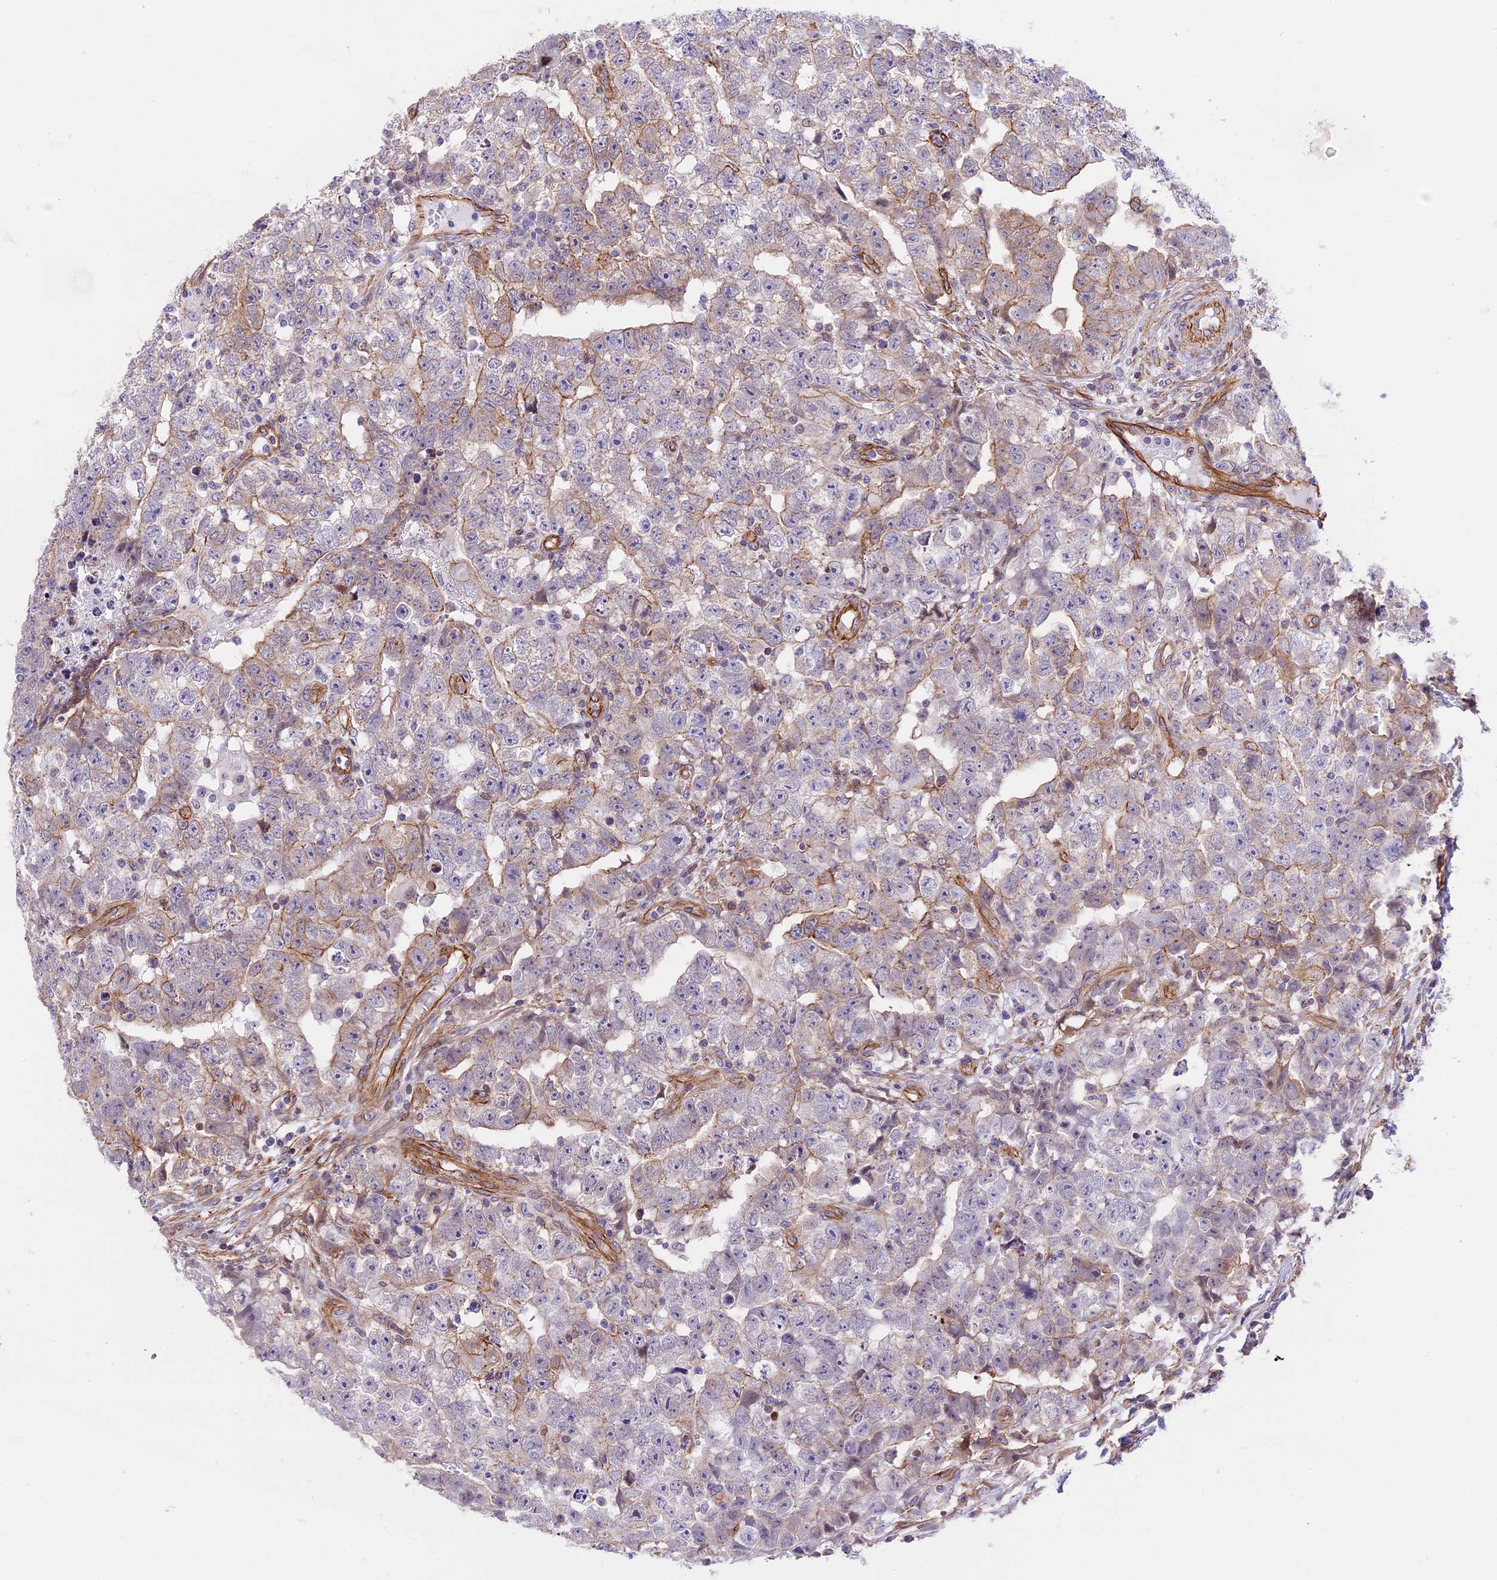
{"staining": {"intensity": "moderate", "quantity": "<25%", "location": "cytoplasmic/membranous"}, "tissue": "testis cancer", "cell_type": "Tumor cells", "image_type": "cancer", "snomed": [{"axis": "morphology", "description": "Carcinoma, Embryonal, NOS"}, {"axis": "topography", "description": "Testis"}], "caption": "An image of testis cancer stained for a protein reveals moderate cytoplasmic/membranous brown staining in tumor cells. (Stains: DAB (3,3'-diaminobenzidine) in brown, nuclei in blue, Microscopy: brightfield microscopy at high magnification).", "gene": "R3HDM4", "patient": {"sex": "male", "age": 25}}